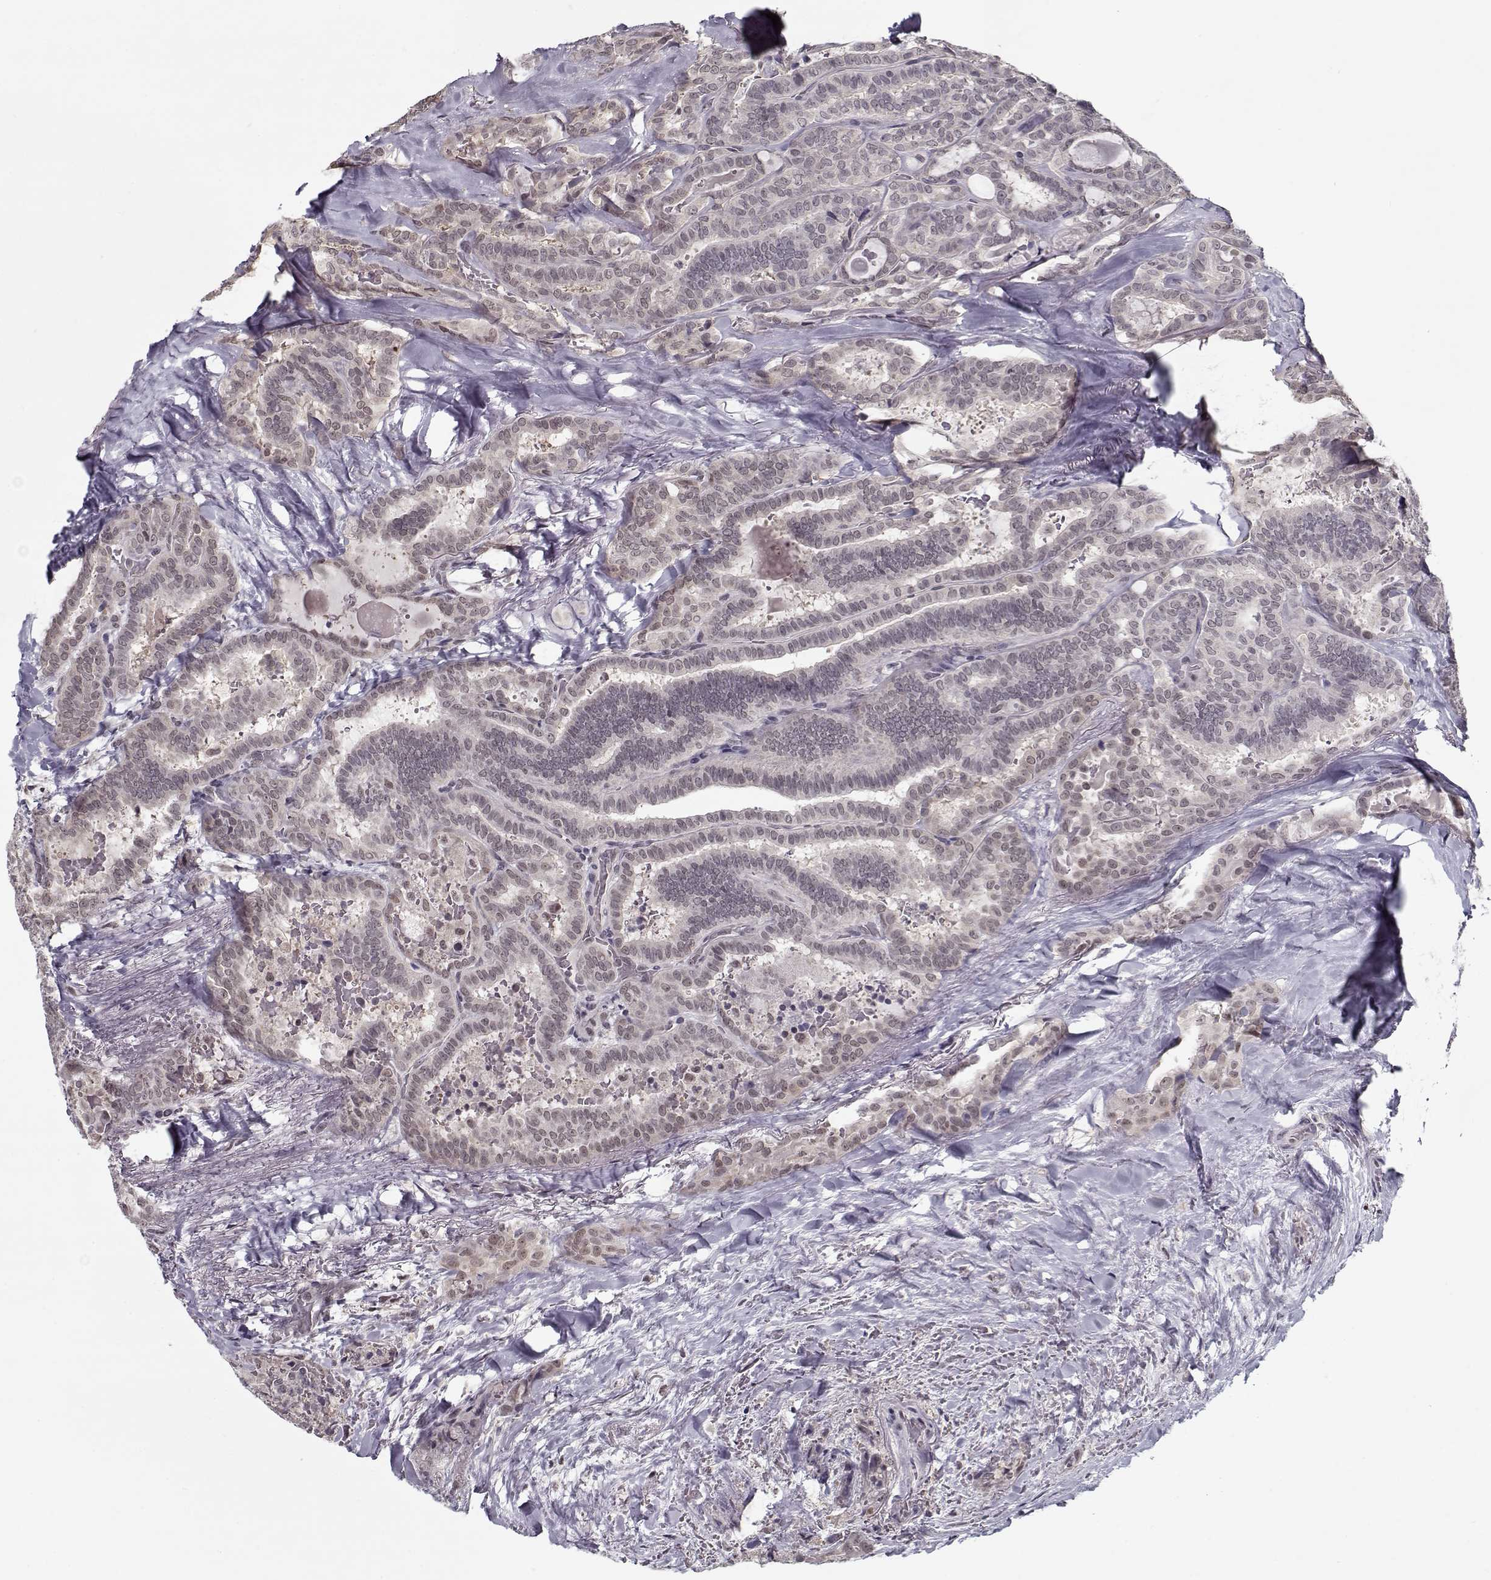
{"staining": {"intensity": "negative", "quantity": "none", "location": "none"}, "tissue": "thyroid cancer", "cell_type": "Tumor cells", "image_type": "cancer", "snomed": [{"axis": "morphology", "description": "Papillary adenocarcinoma, NOS"}, {"axis": "topography", "description": "Thyroid gland"}], "caption": "IHC micrograph of human thyroid papillary adenocarcinoma stained for a protein (brown), which displays no positivity in tumor cells.", "gene": "TESPA1", "patient": {"sex": "female", "age": 39}}